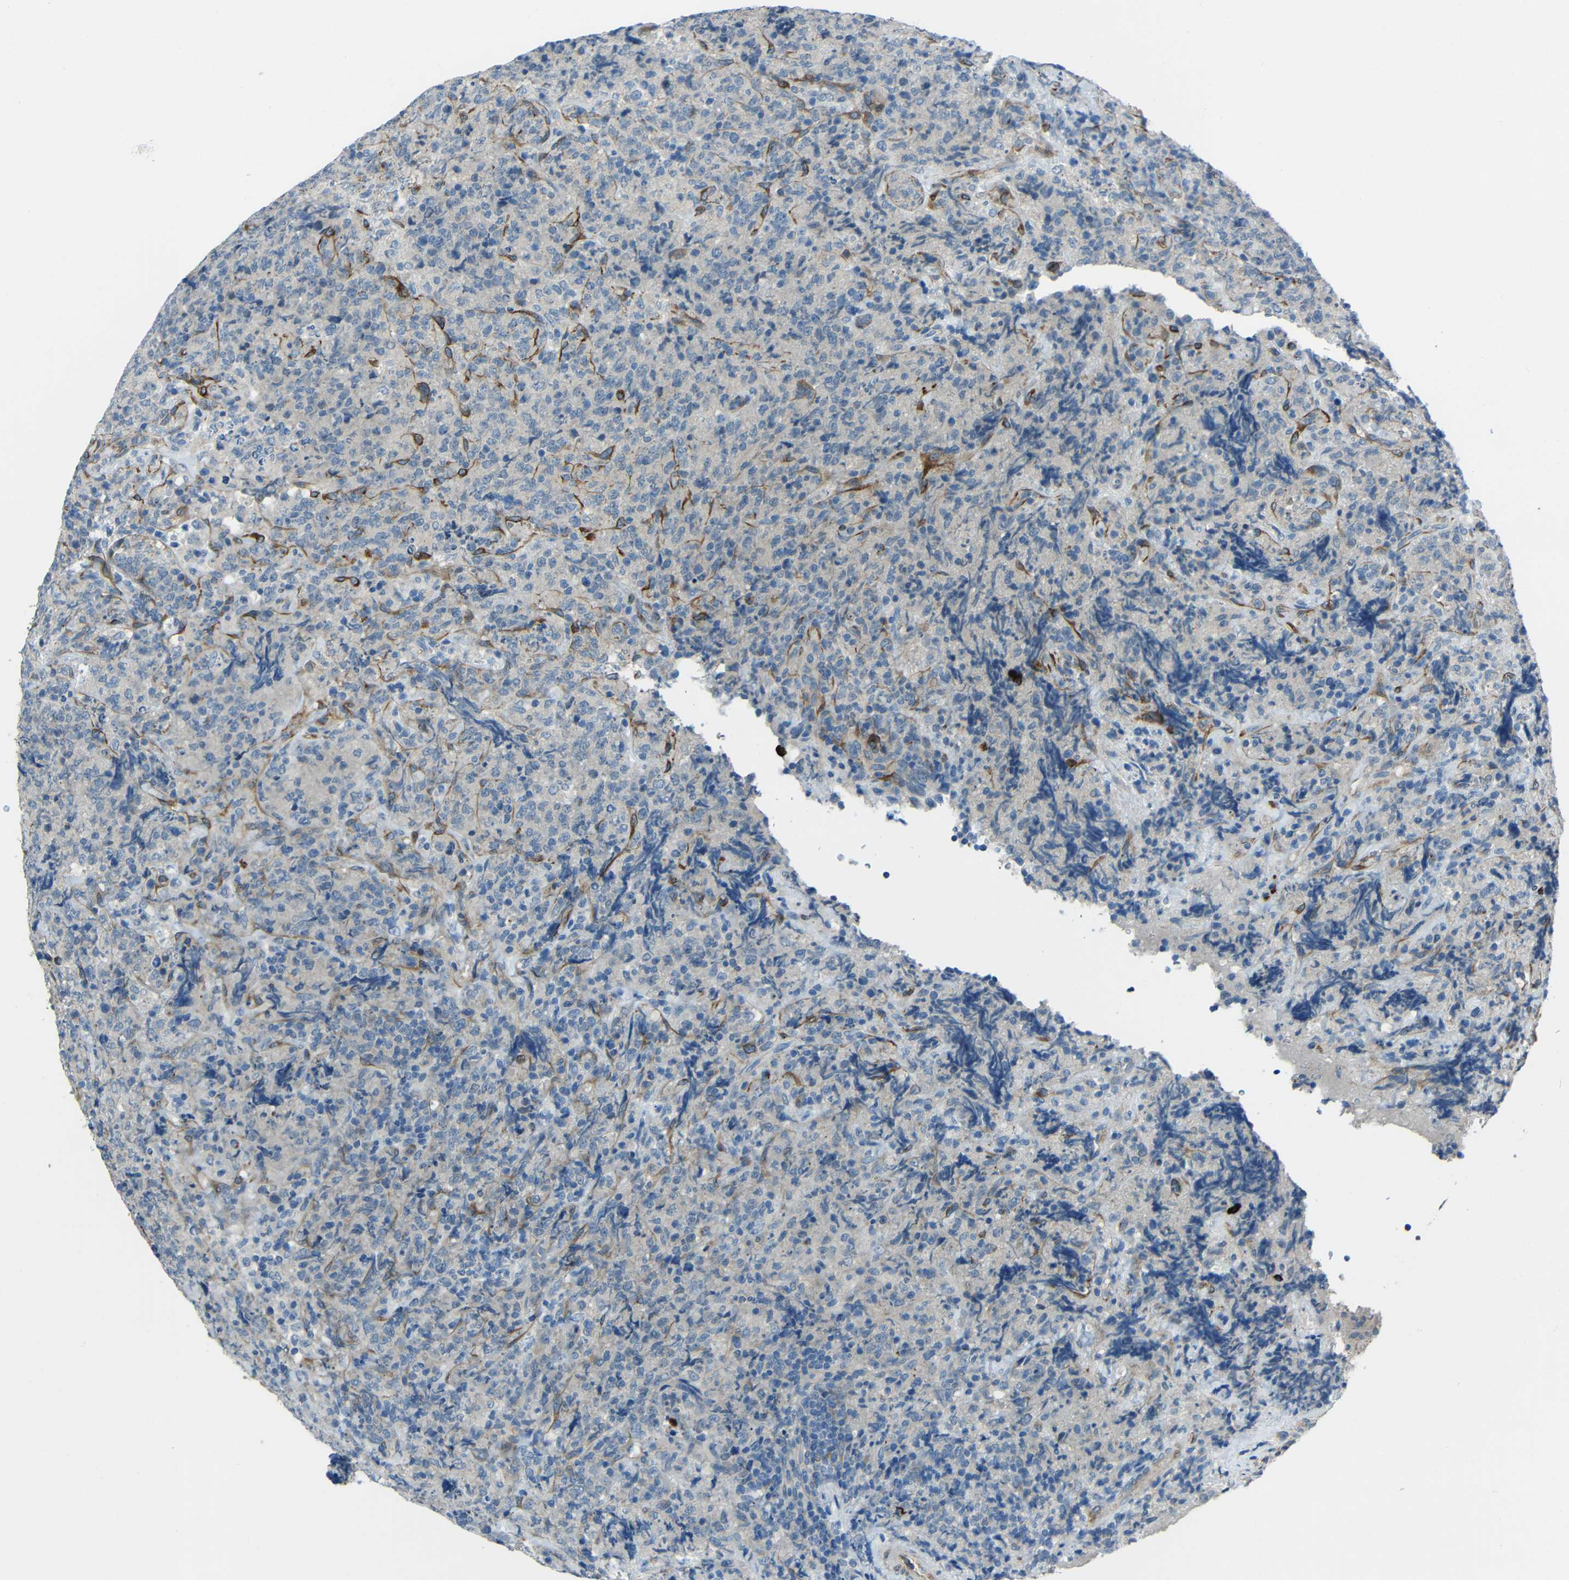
{"staining": {"intensity": "negative", "quantity": "none", "location": "none"}, "tissue": "lymphoma", "cell_type": "Tumor cells", "image_type": "cancer", "snomed": [{"axis": "morphology", "description": "Malignant lymphoma, non-Hodgkin's type, High grade"}, {"axis": "topography", "description": "Tonsil"}], "caption": "The IHC micrograph has no significant expression in tumor cells of high-grade malignant lymphoma, non-Hodgkin's type tissue. The staining was performed using DAB (3,3'-diaminobenzidine) to visualize the protein expression in brown, while the nuclei were stained in blue with hematoxylin (Magnification: 20x).", "gene": "DCLK1", "patient": {"sex": "female", "age": 36}}